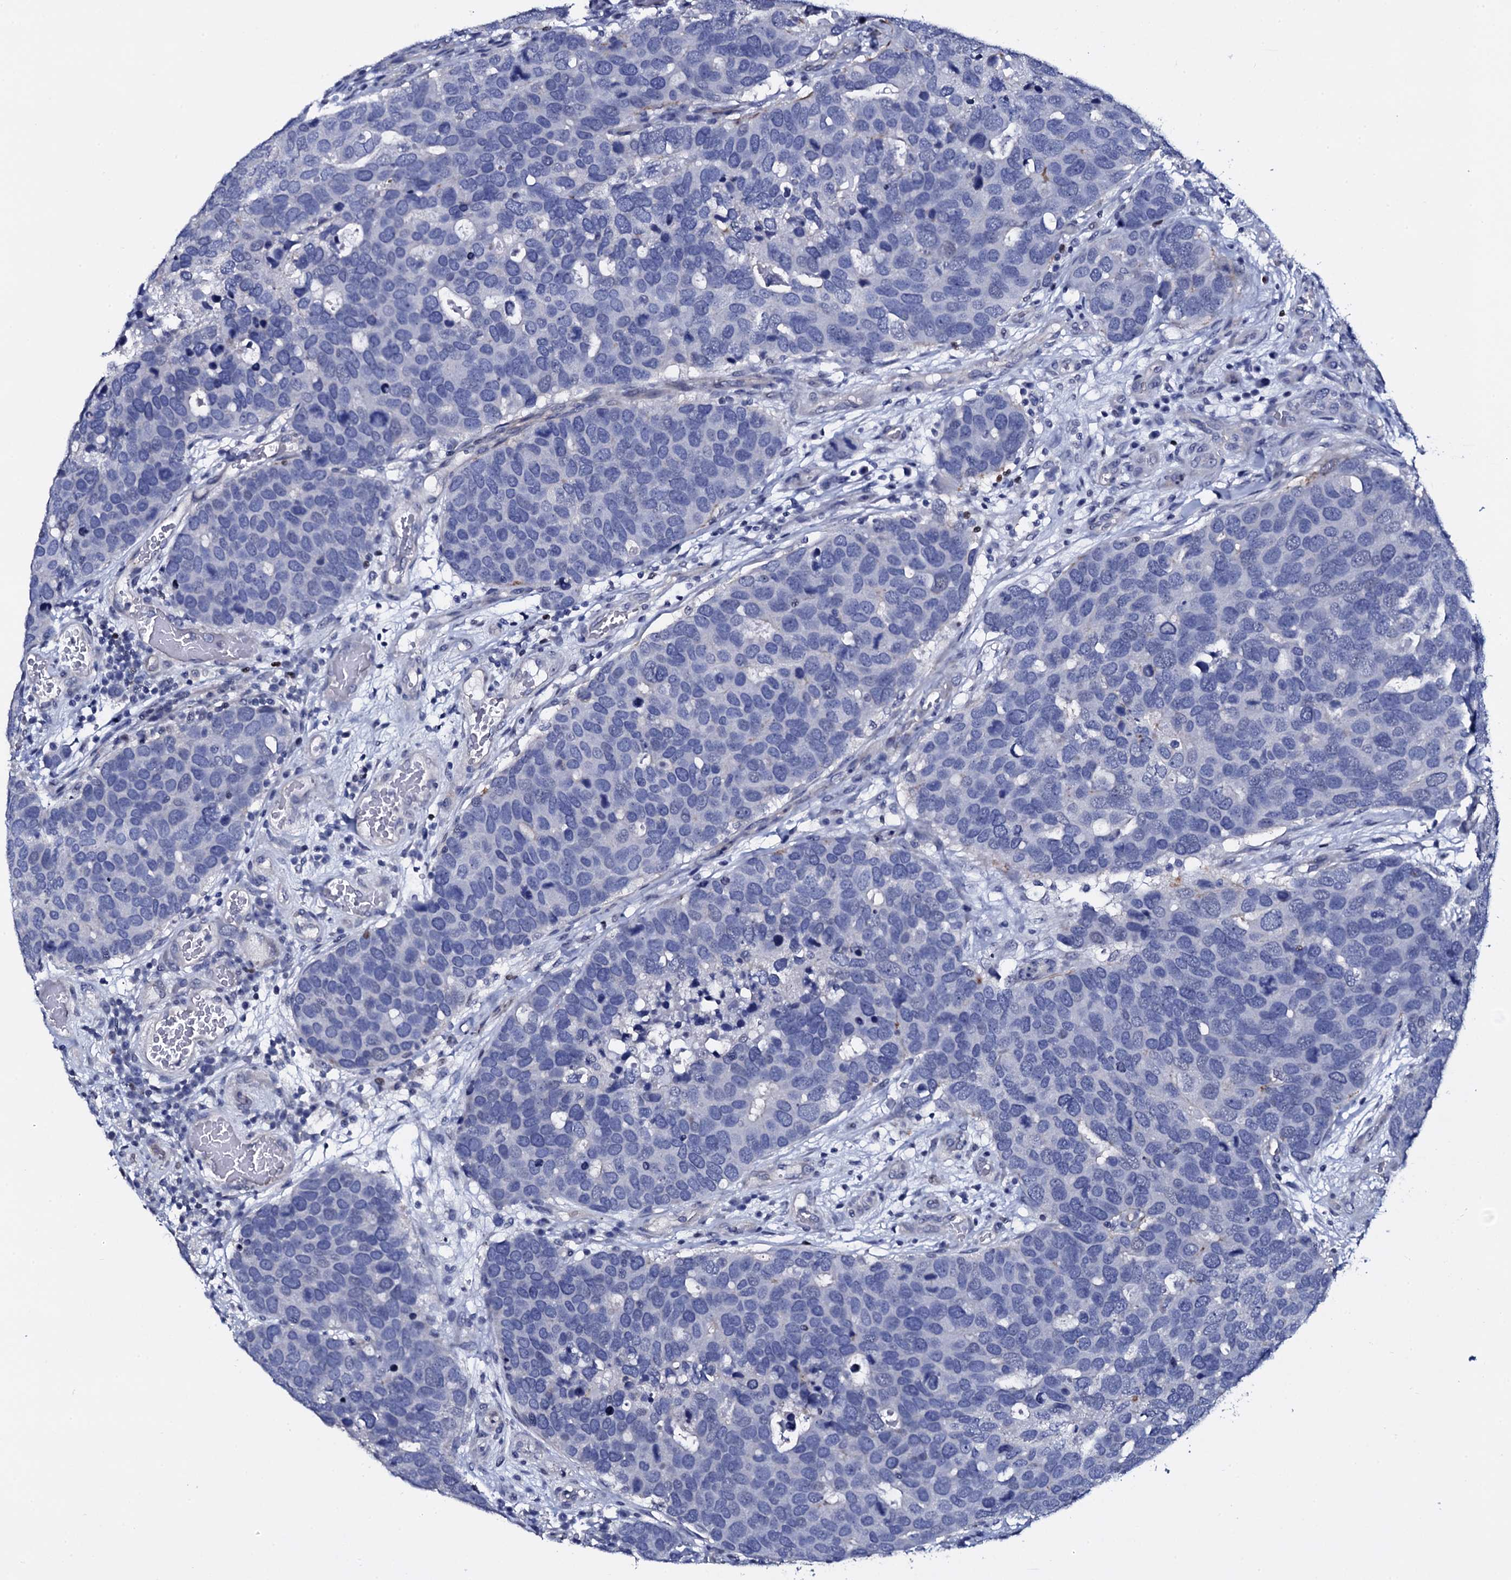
{"staining": {"intensity": "negative", "quantity": "none", "location": "none"}, "tissue": "breast cancer", "cell_type": "Tumor cells", "image_type": "cancer", "snomed": [{"axis": "morphology", "description": "Duct carcinoma"}, {"axis": "topography", "description": "Breast"}], "caption": "Tumor cells show no significant protein expression in breast cancer (invasive ductal carcinoma).", "gene": "NPM2", "patient": {"sex": "female", "age": 83}}